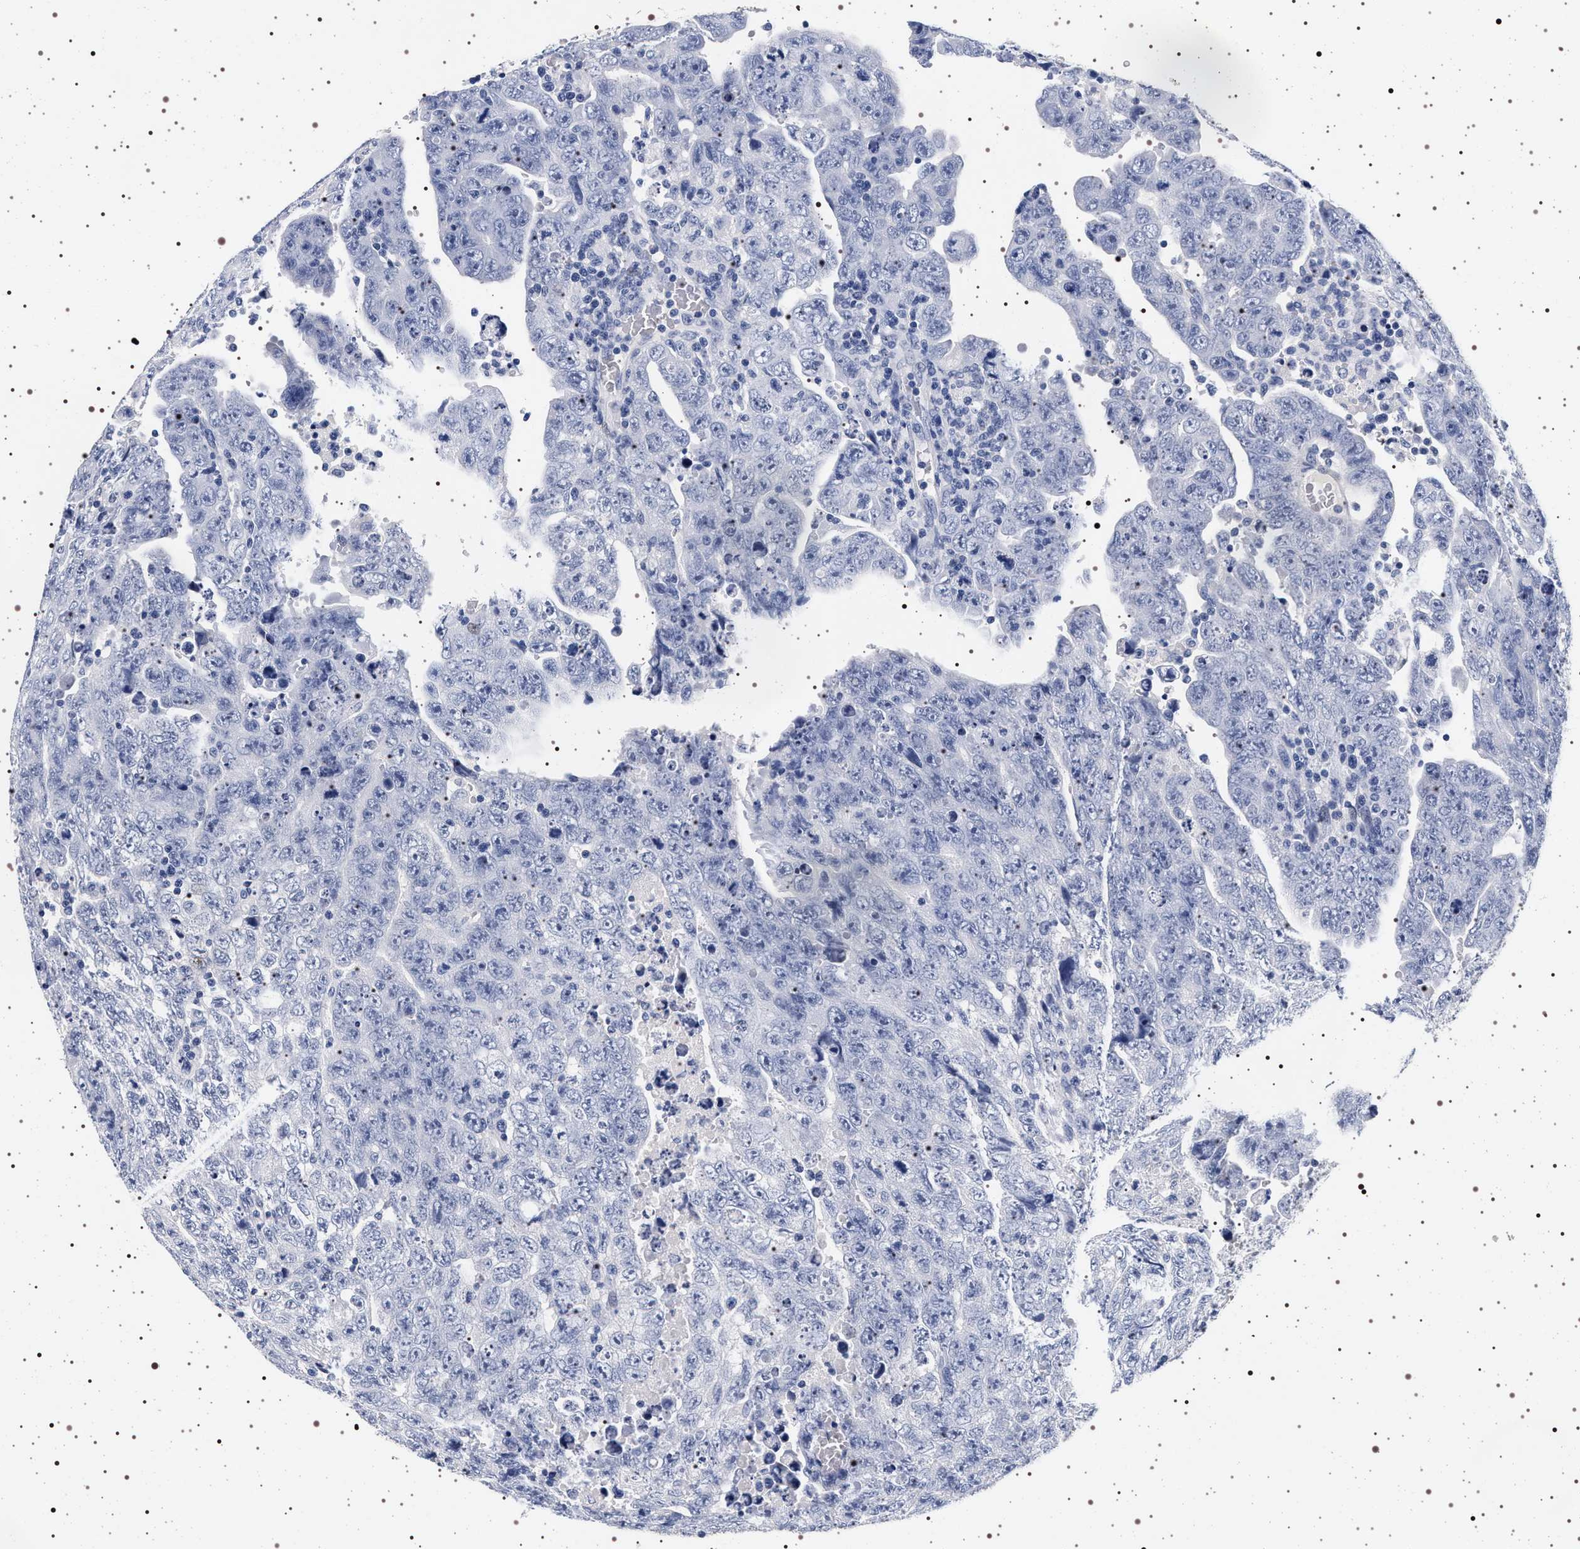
{"staining": {"intensity": "negative", "quantity": "none", "location": "none"}, "tissue": "testis cancer", "cell_type": "Tumor cells", "image_type": "cancer", "snomed": [{"axis": "morphology", "description": "Carcinoma, Embryonal, NOS"}, {"axis": "topography", "description": "Testis"}], "caption": "This histopathology image is of testis cancer stained with immunohistochemistry (IHC) to label a protein in brown with the nuclei are counter-stained blue. There is no positivity in tumor cells. (Immunohistochemistry (ihc), brightfield microscopy, high magnification).", "gene": "MAPK10", "patient": {"sex": "male", "age": 28}}